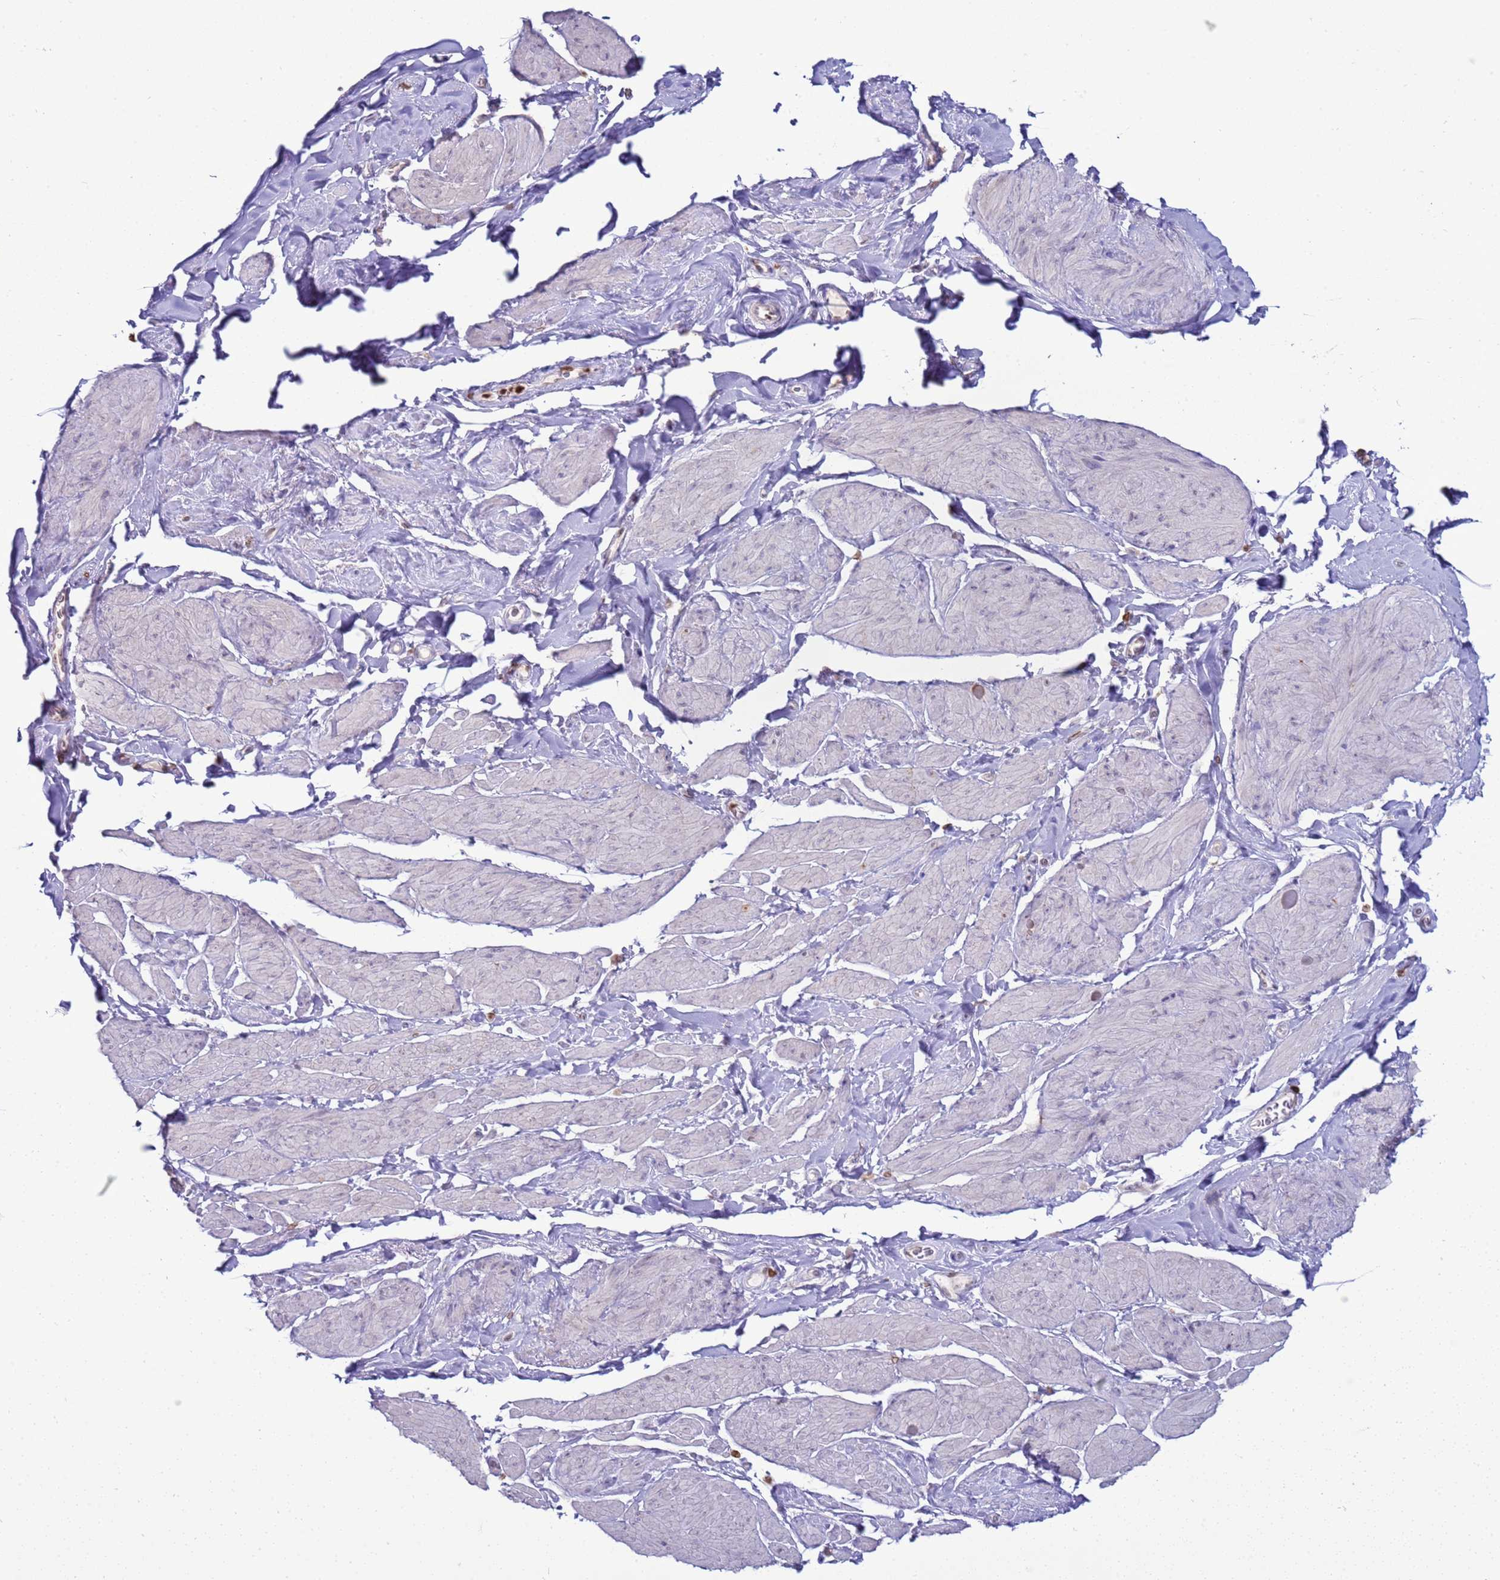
{"staining": {"intensity": "negative", "quantity": "none", "location": "none"}, "tissue": "smooth muscle", "cell_type": "Smooth muscle cells", "image_type": "normal", "snomed": [{"axis": "morphology", "description": "Normal tissue, NOS"}, {"axis": "topography", "description": "Smooth muscle"}, {"axis": "topography", "description": "Peripheral nerve tissue"}], "caption": "Immunohistochemical staining of normal smooth muscle reveals no significant staining in smooth muscle cells.", "gene": "DHX37", "patient": {"sex": "male", "age": 69}}